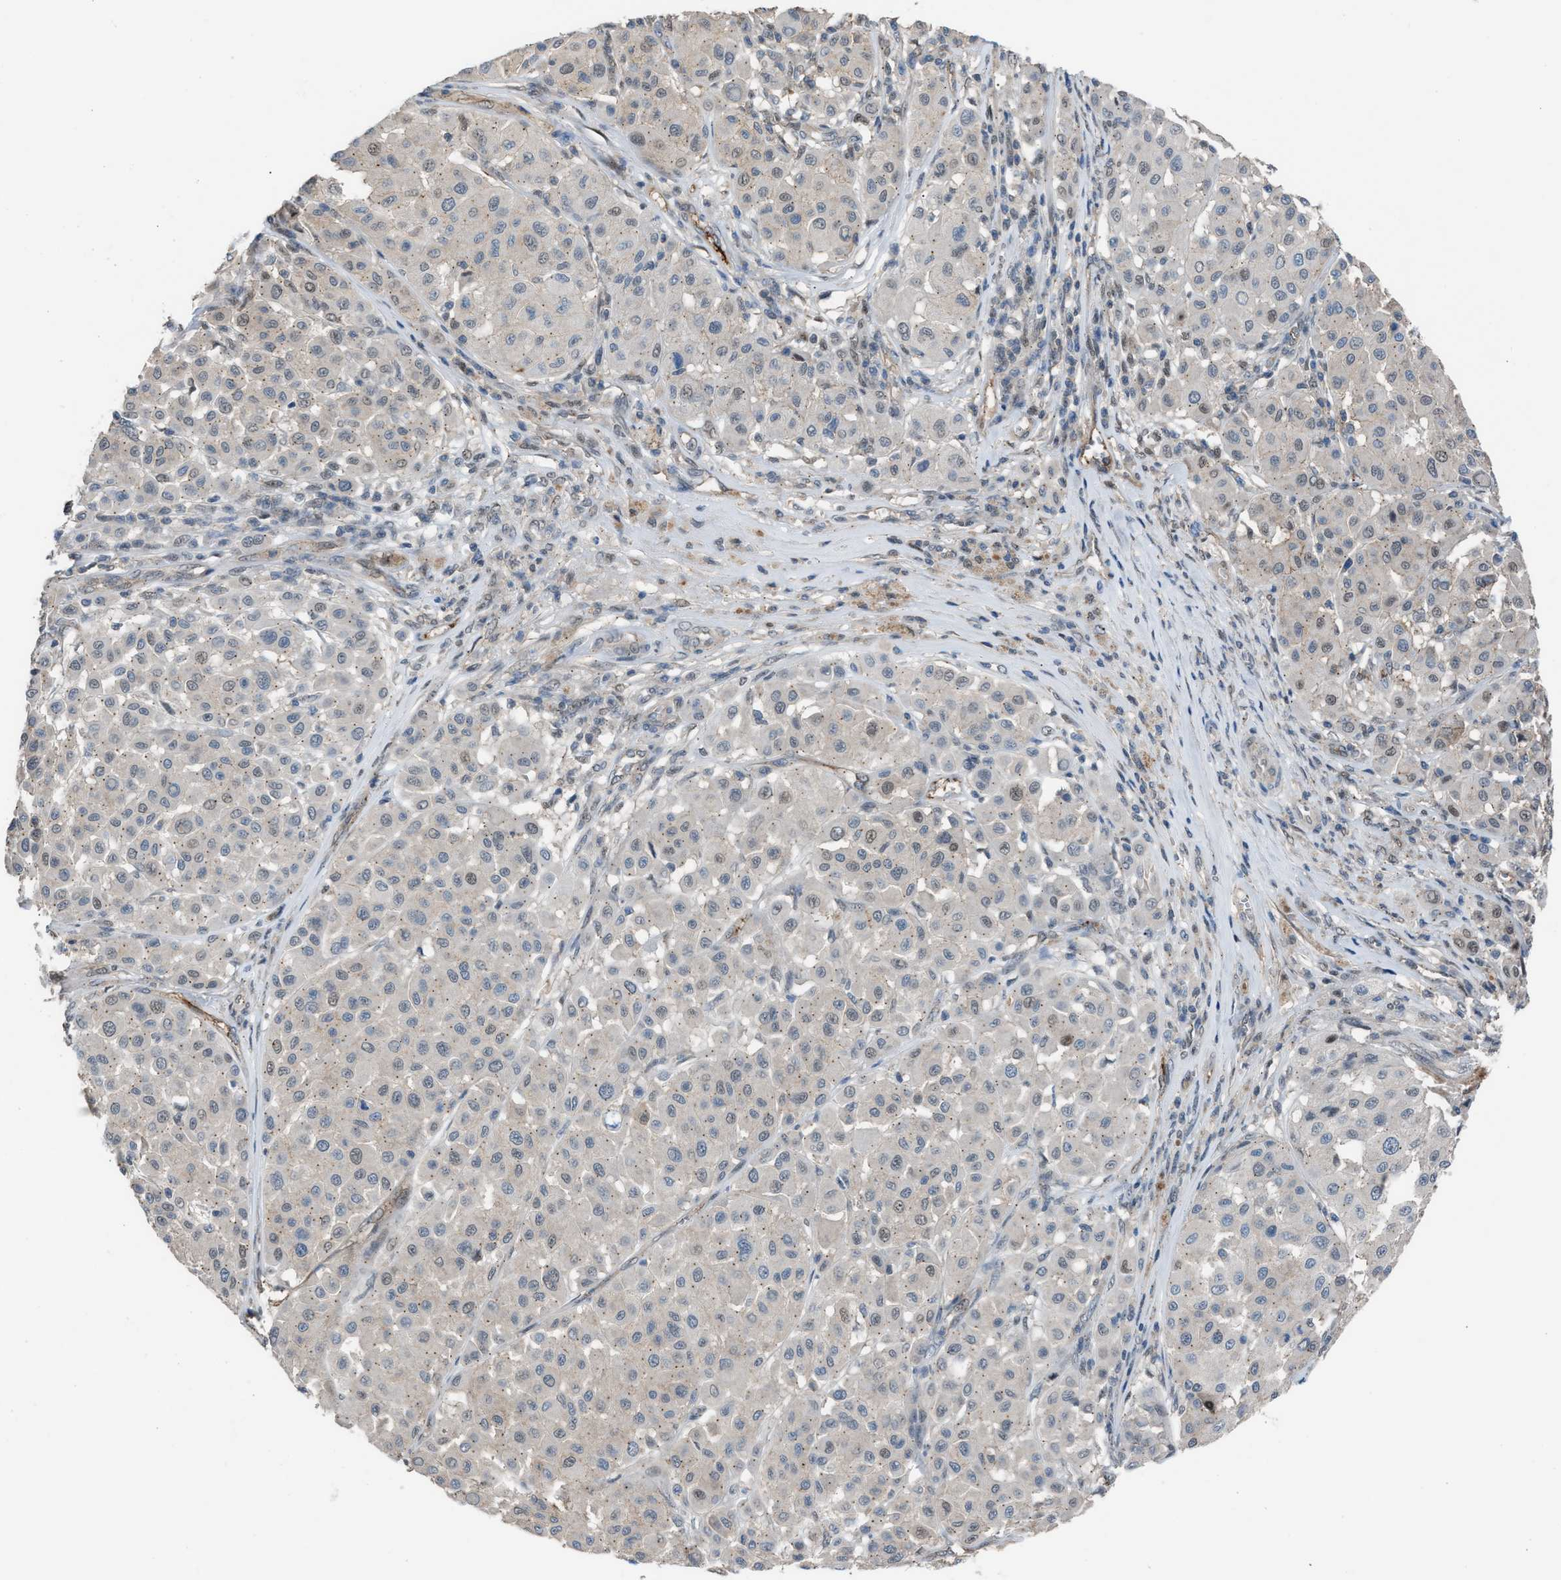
{"staining": {"intensity": "weak", "quantity": "<25%", "location": "nuclear"}, "tissue": "melanoma", "cell_type": "Tumor cells", "image_type": "cancer", "snomed": [{"axis": "morphology", "description": "Malignant melanoma, Metastatic site"}, {"axis": "topography", "description": "Soft tissue"}], "caption": "A micrograph of malignant melanoma (metastatic site) stained for a protein shows no brown staining in tumor cells.", "gene": "CRTC1", "patient": {"sex": "male", "age": 41}}